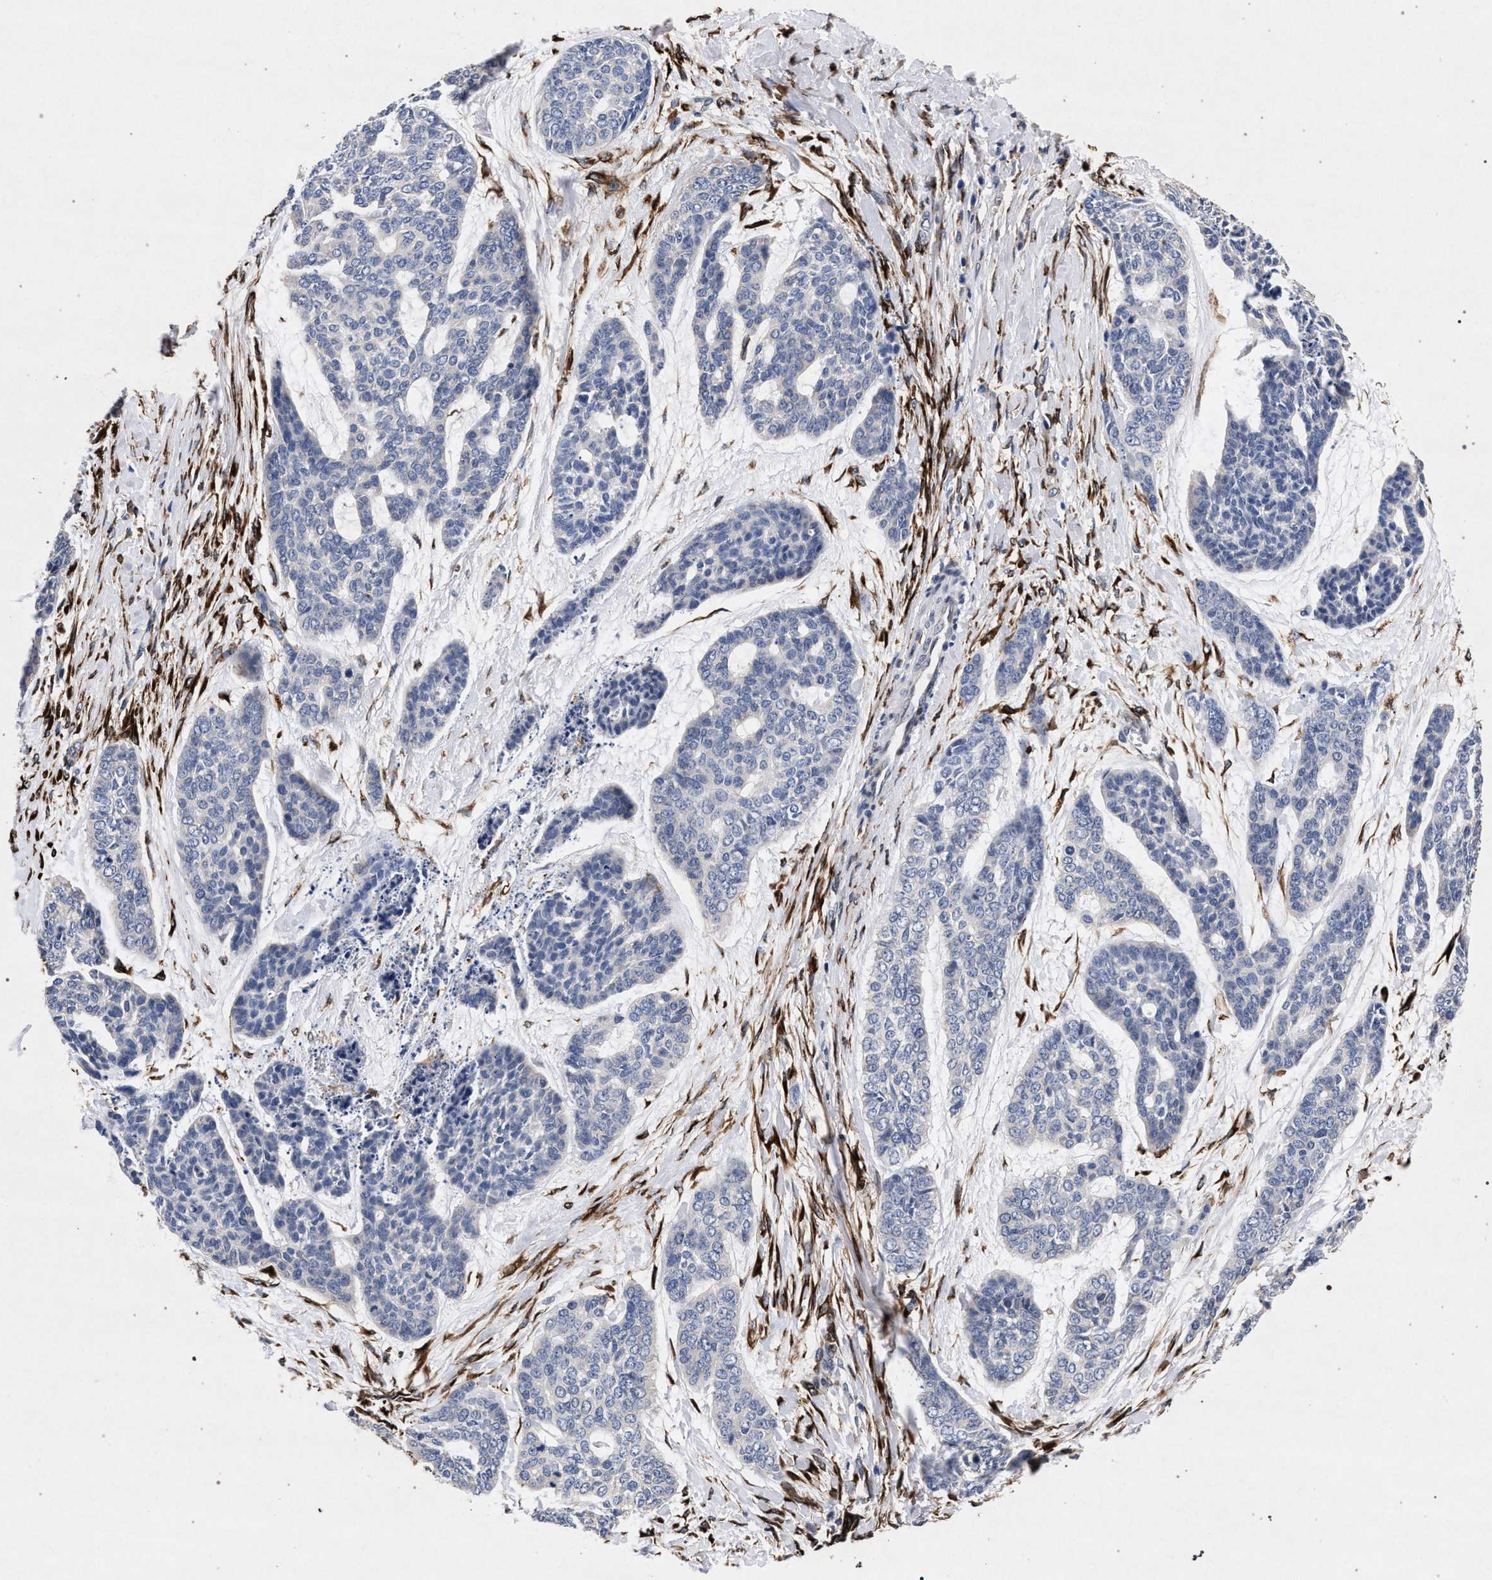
{"staining": {"intensity": "negative", "quantity": "none", "location": "none"}, "tissue": "skin cancer", "cell_type": "Tumor cells", "image_type": "cancer", "snomed": [{"axis": "morphology", "description": "Basal cell carcinoma"}, {"axis": "topography", "description": "Skin"}], "caption": "Immunohistochemistry image of human basal cell carcinoma (skin) stained for a protein (brown), which displays no staining in tumor cells.", "gene": "NEK7", "patient": {"sex": "female", "age": 64}}